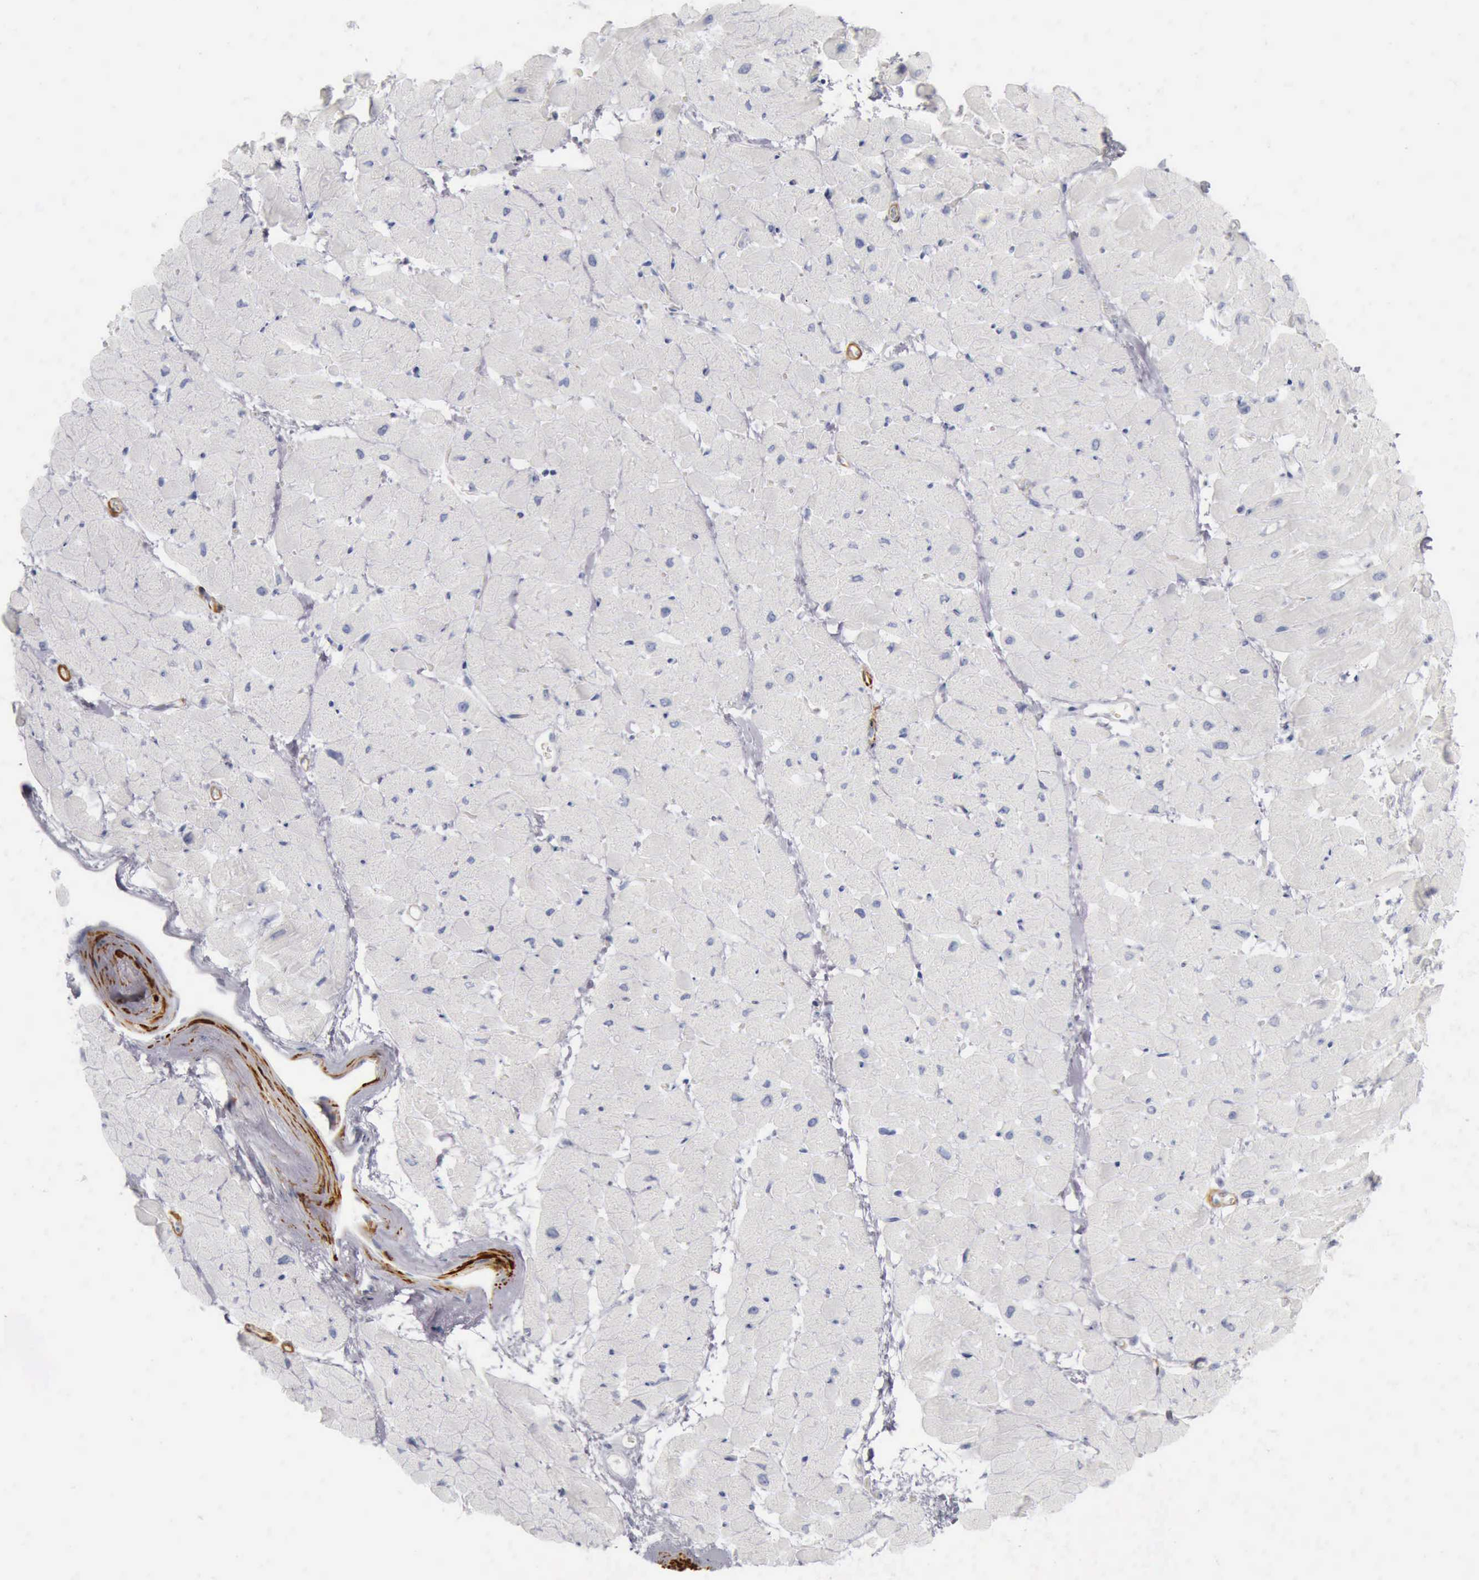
{"staining": {"intensity": "negative", "quantity": "none", "location": "none"}, "tissue": "heart muscle", "cell_type": "Cardiomyocytes", "image_type": "normal", "snomed": [{"axis": "morphology", "description": "Normal tissue, NOS"}, {"axis": "topography", "description": "Heart"}], "caption": "This is an IHC histopathology image of normal human heart muscle. There is no positivity in cardiomyocytes.", "gene": "CALD1", "patient": {"sex": "male", "age": 45}}